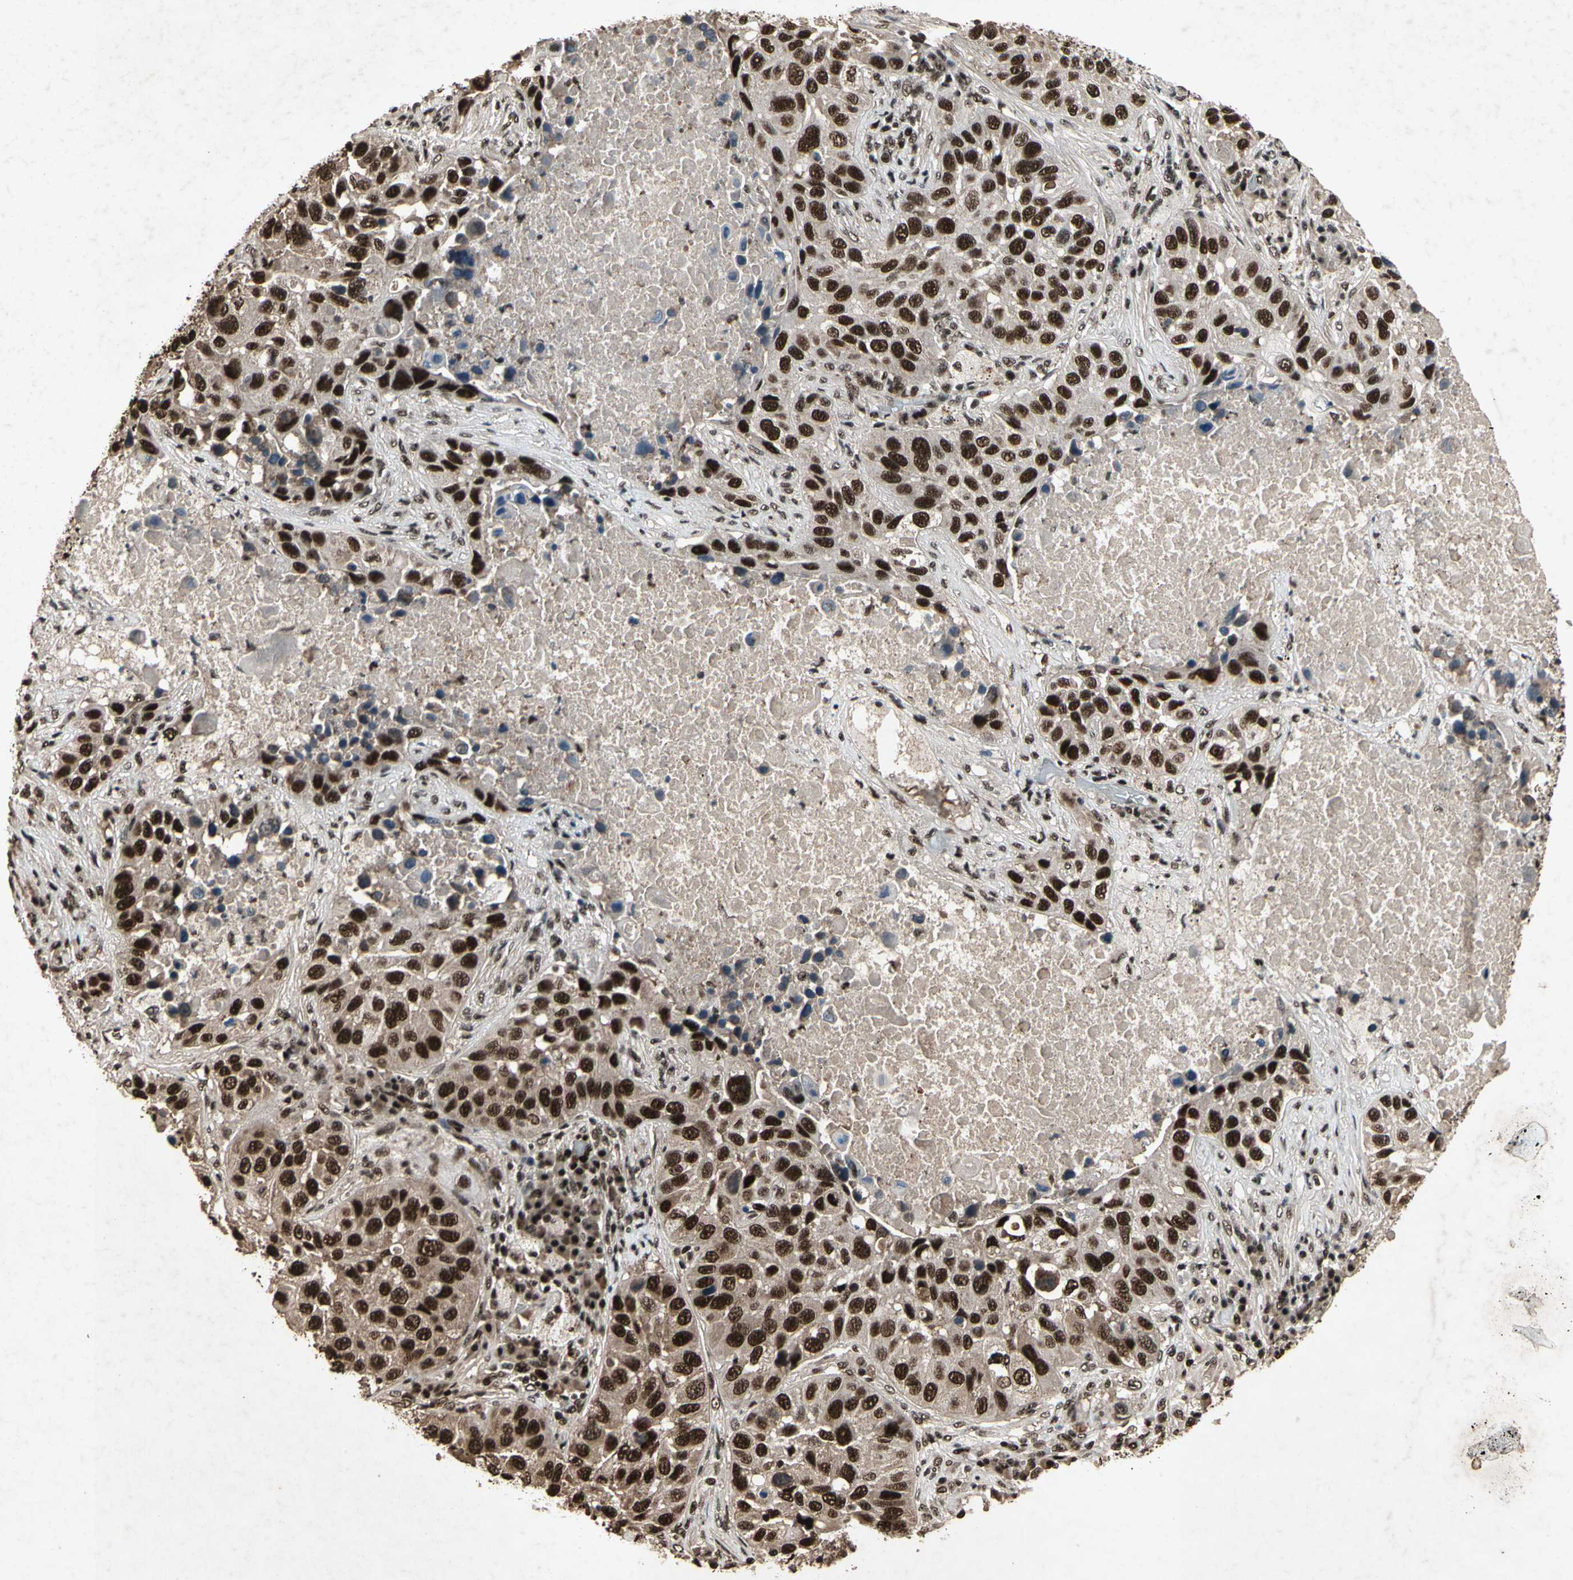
{"staining": {"intensity": "strong", "quantity": ">75%", "location": "nuclear"}, "tissue": "lung cancer", "cell_type": "Tumor cells", "image_type": "cancer", "snomed": [{"axis": "morphology", "description": "Squamous cell carcinoma, NOS"}, {"axis": "topography", "description": "Lung"}], "caption": "A high-resolution micrograph shows immunohistochemistry staining of lung cancer, which displays strong nuclear positivity in approximately >75% of tumor cells. Using DAB (brown) and hematoxylin (blue) stains, captured at high magnification using brightfield microscopy.", "gene": "TBX2", "patient": {"sex": "male", "age": 57}}